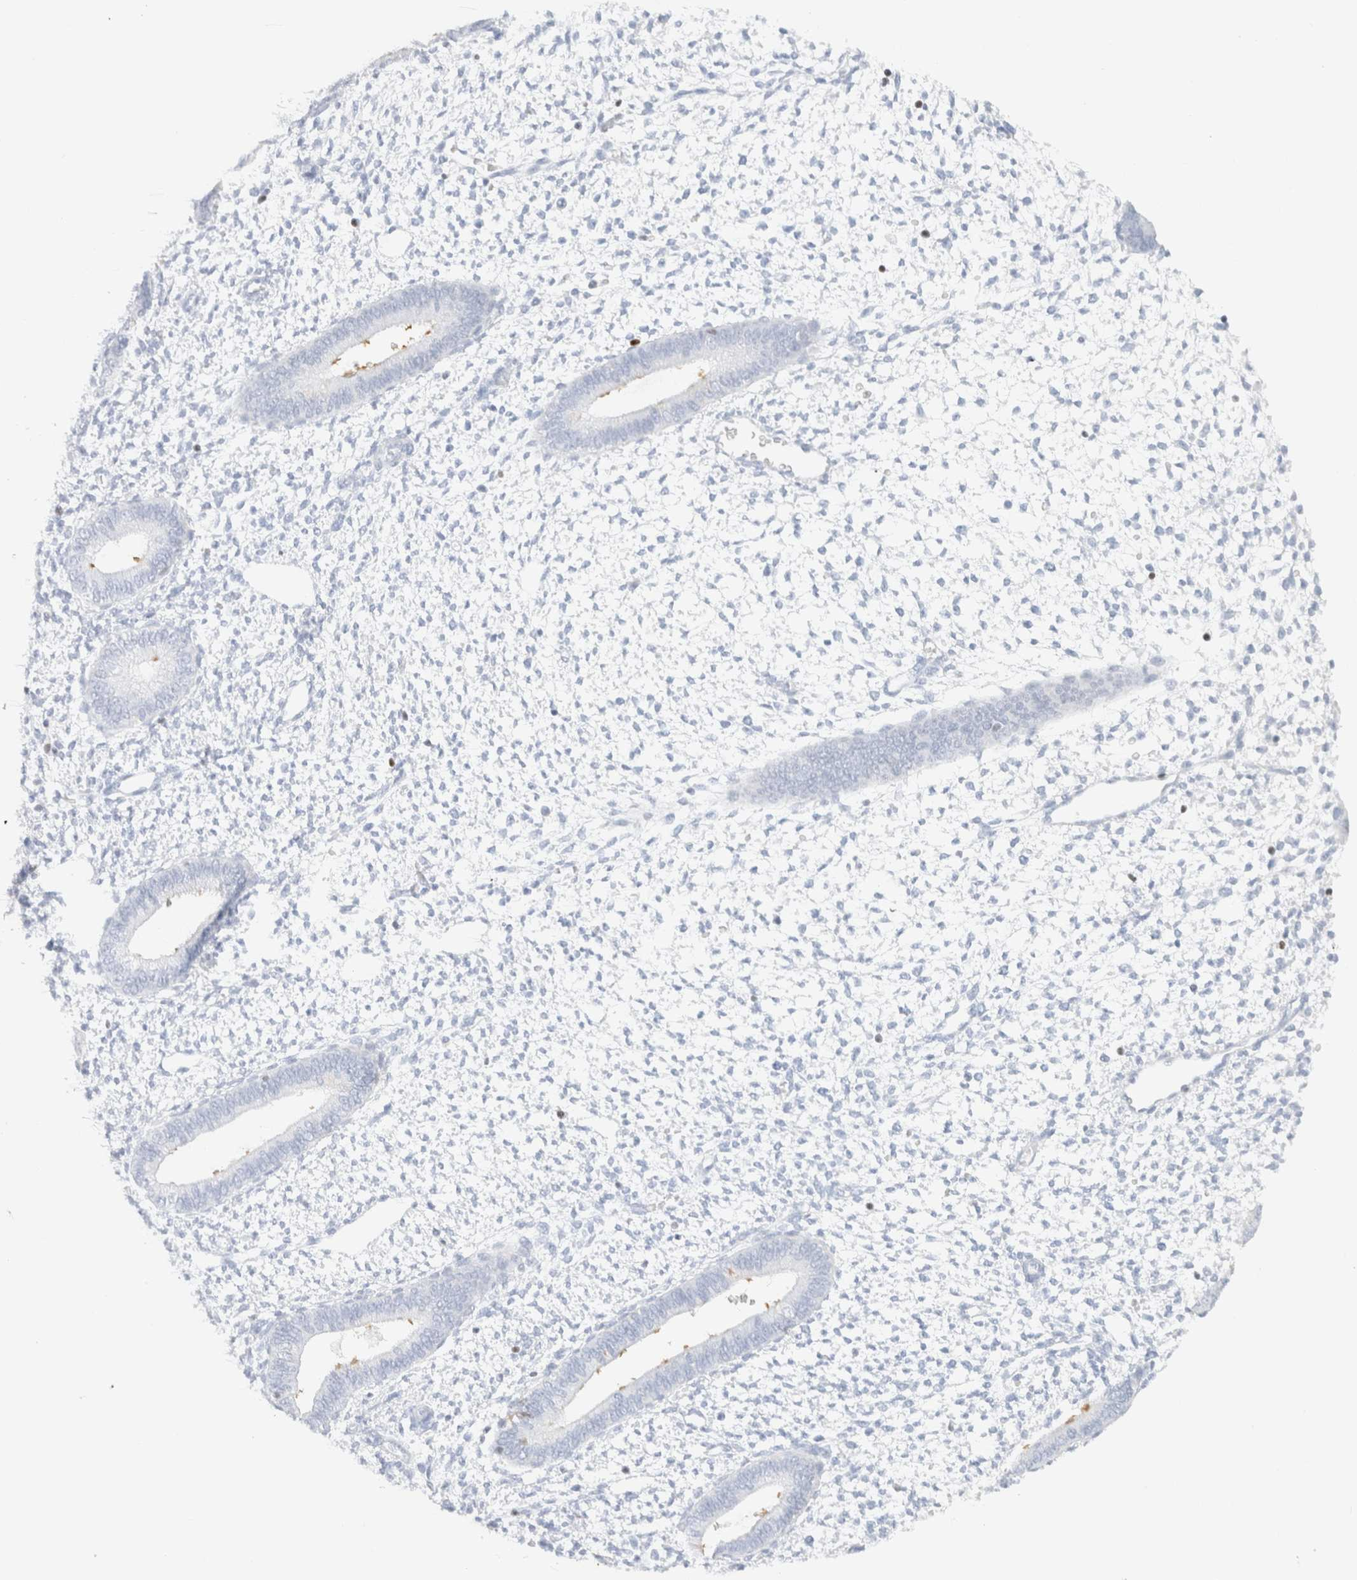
{"staining": {"intensity": "negative", "quantity": "none", "location": "none"}, "tissue": "endometrium", "cell_type": "Cells in endometrial stroma", "image_type": "normal", "snomed": [{"axis": "morphology", "description": "Normal tissue, NOS"}, {"axis": "topography", "description": "Endometrium"}], "caption": "The immunohistochemistry (IHC) image has no significant staining in cells in endometrial stroma of endometrium.", "gene": "IKZF3", "patient": {"sex": "female", "age": 46}}